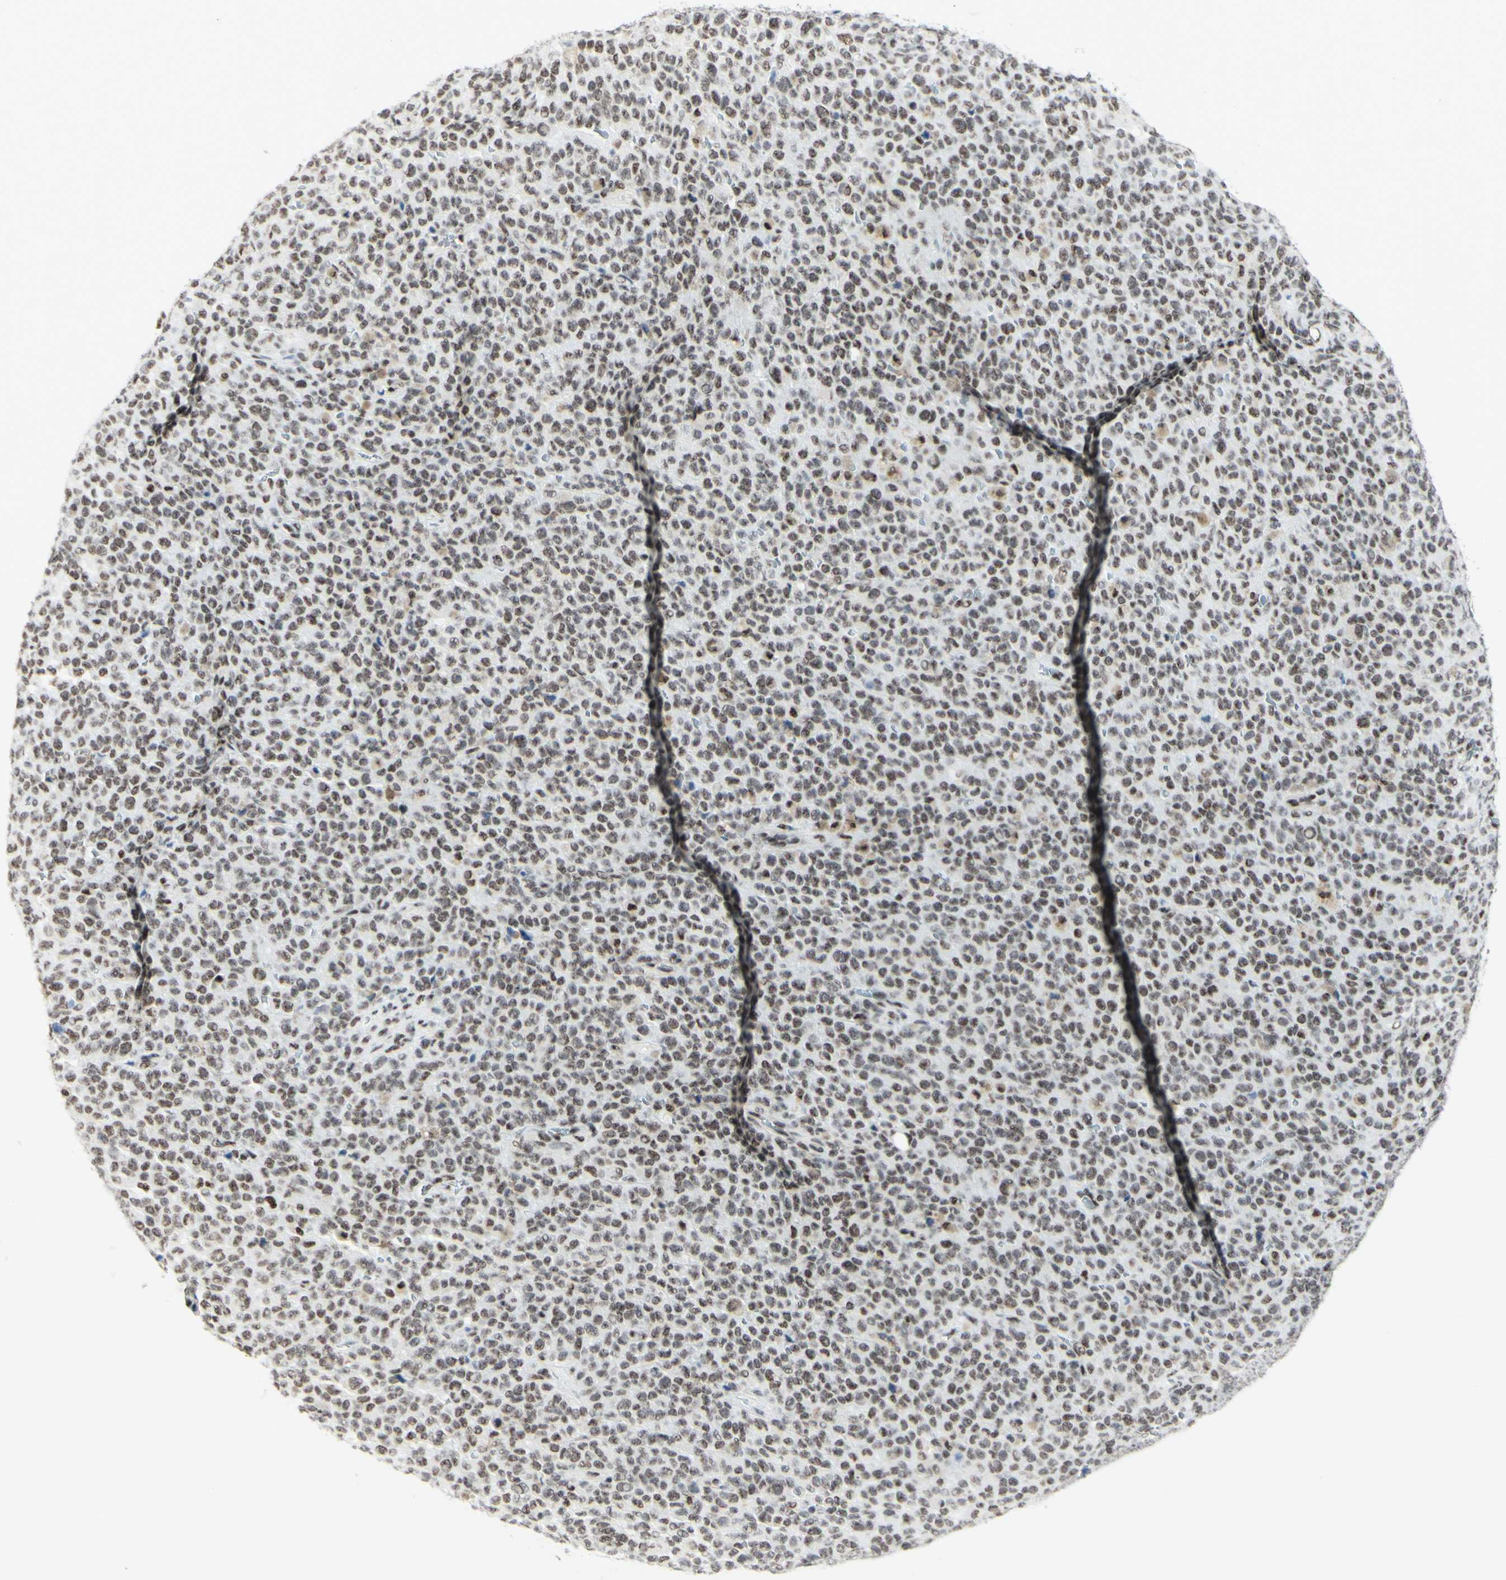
{"staining": {"intensity": "weak", "quantity": "<25%", "location": "nuclear"}, "tissue": "melanoma", "cell_type": "Tumor cells", "image_type": "cancer", "snomed": [{"axis": "morphology", "description": "Malignant melanoma, NOS"}, {"axis": "topography", "description": "Skin"}], "caption": "An image of melanoma stained for a protein shows no brown staining in tumor cells.", "gene": "WTAP", "patient": {"sex": "female", "age": 82}}